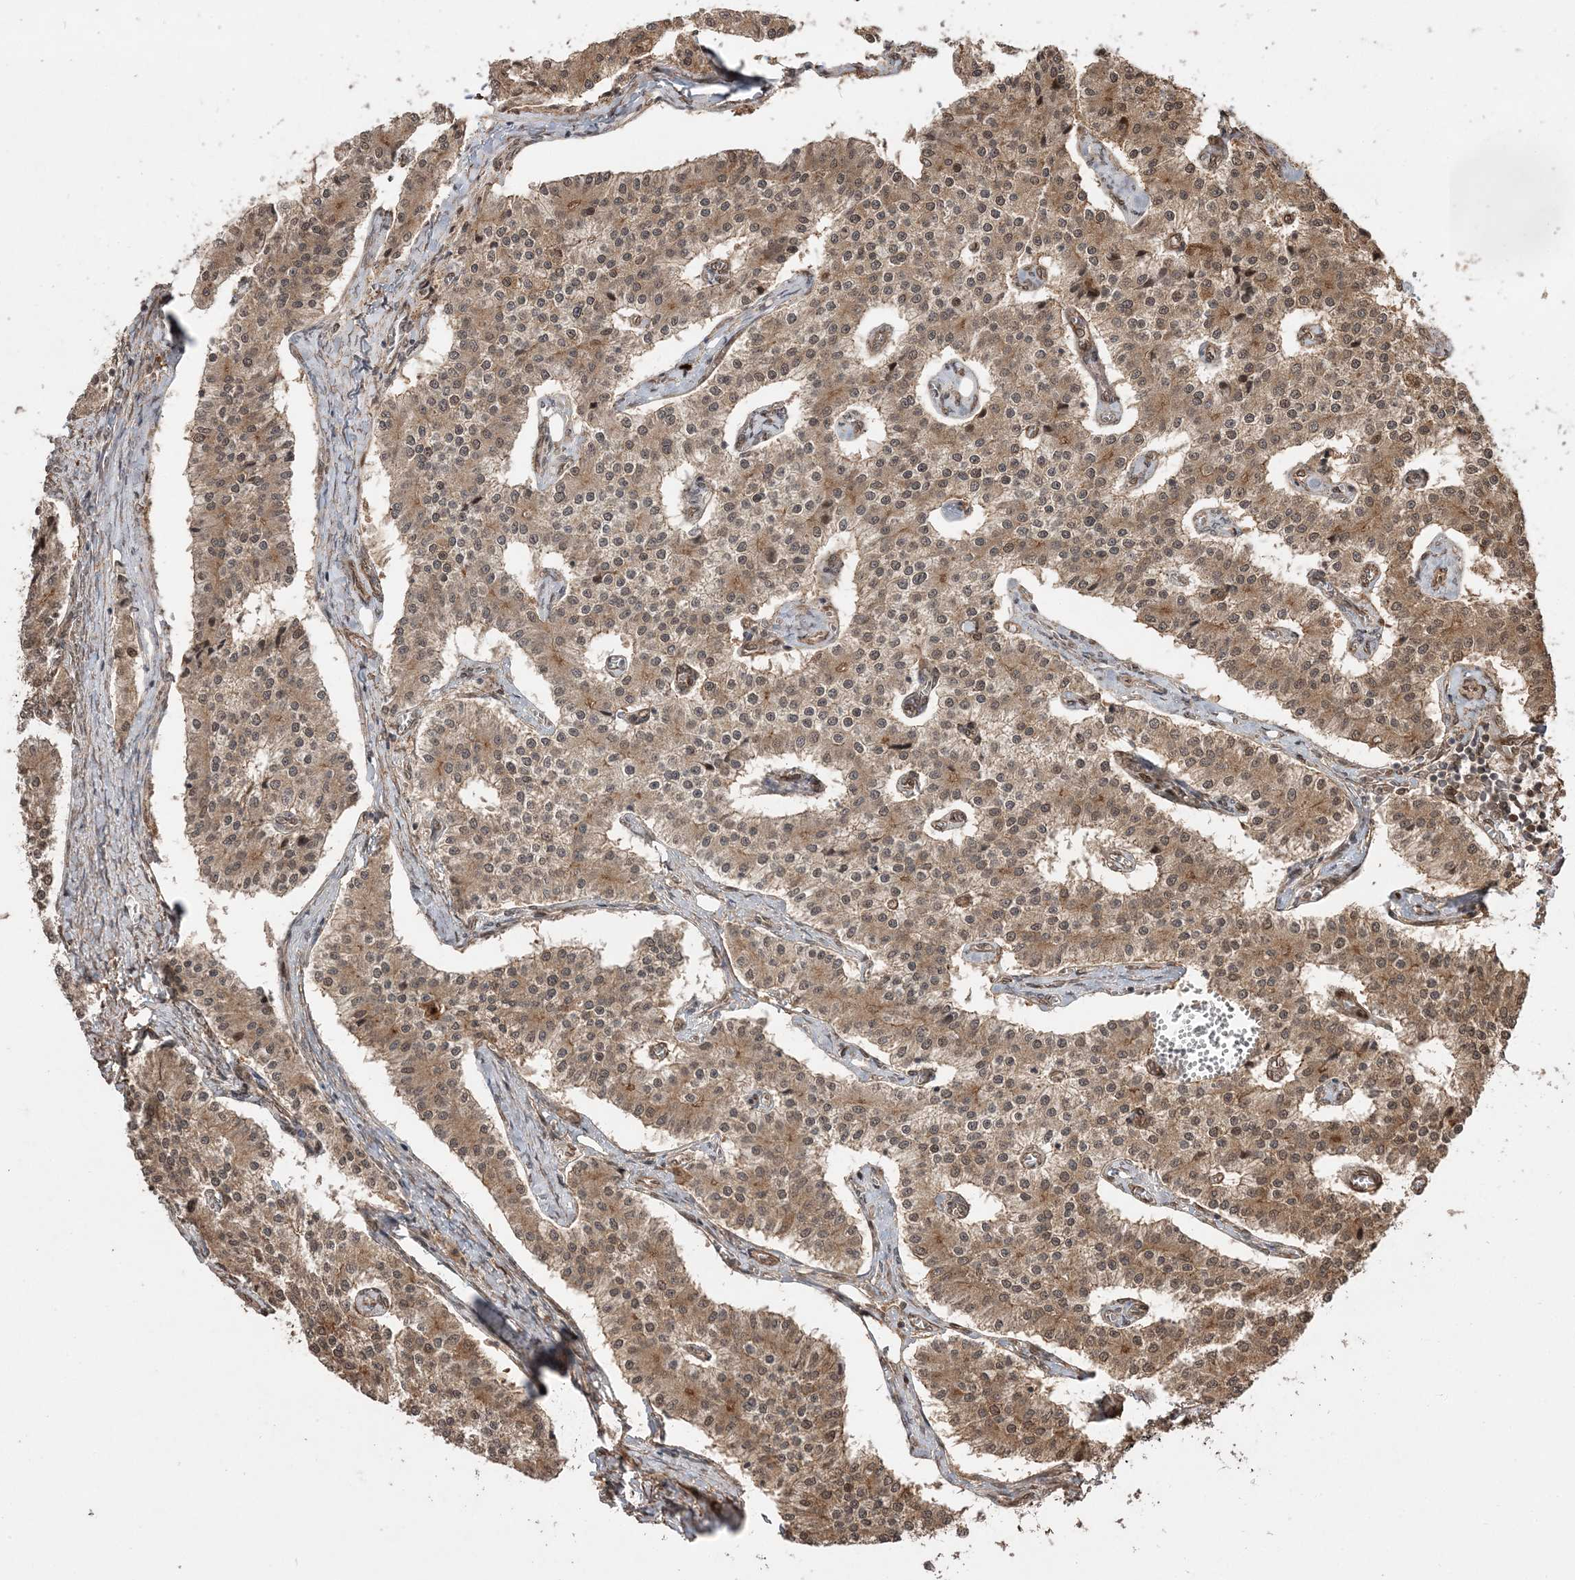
{"staining": {"intensity": "moderate", "quantity": ">75%", "location": "cytoplasmic/membranous"}, "tissue": "carcinoid", "cell_type": "Tumor cells", "image_type": "cancer", "snomed": [{"axis": "morphology", "description": "Carcinoid, malignant, NOS"}, {"axis": "topography", "description": "Colon"}], "caption": "This image exhibits carcinoid (malignant) stained with immunohistochemistry to label a protein in brown. The cytoplasmic/membranous of tumor cells show moderate positivity for the protein. Nuclei are counter-stained blue.", "gene": "ETAA1", "patient": {"sex": "female", "age": 52}}